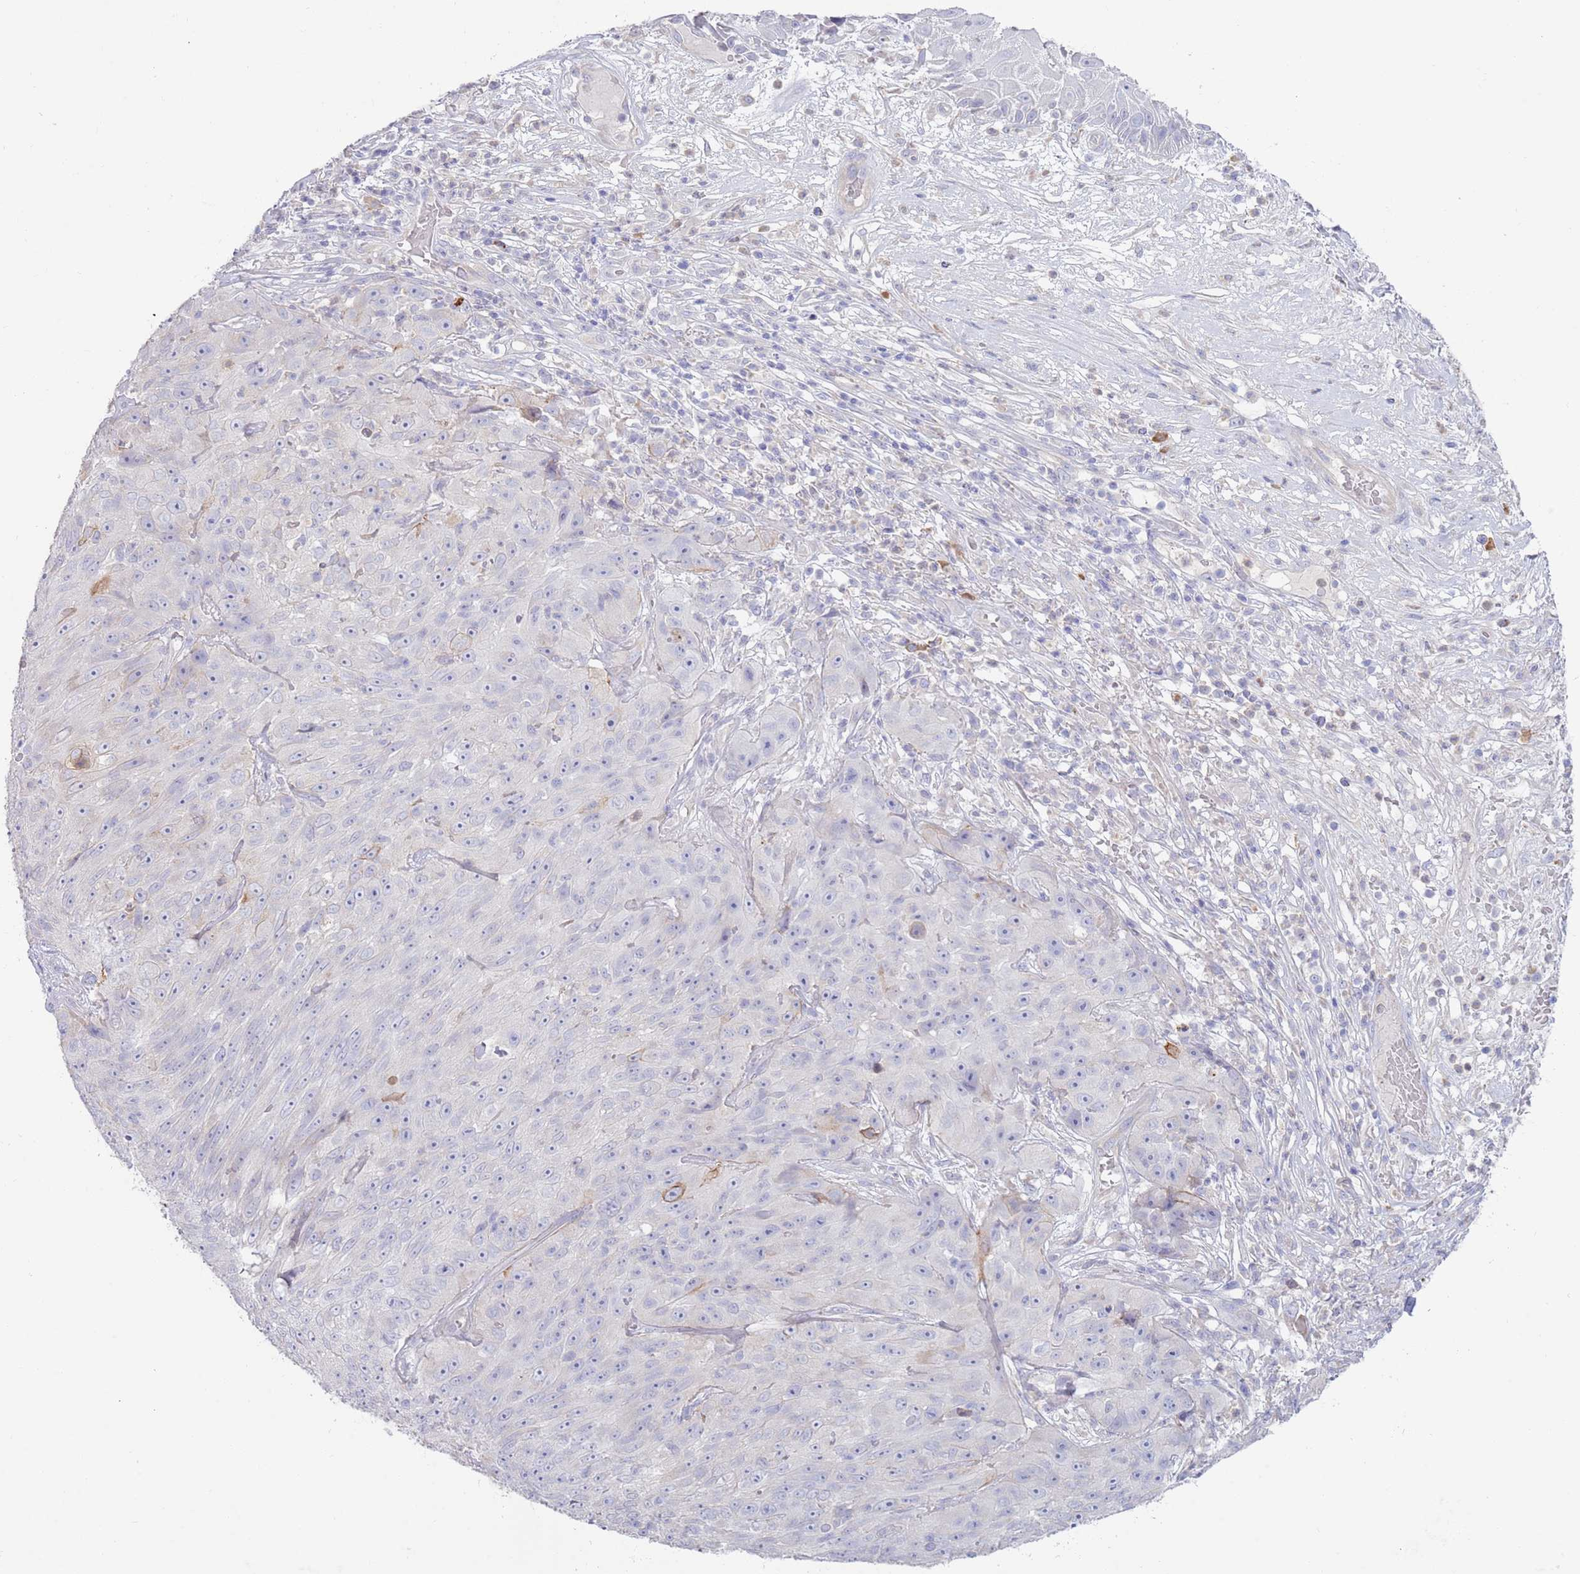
{"staining": {"intensity": "moderate", "quantity": "<25%", "location": "cytoplasmic/membranous"}, "tissue": "skin cancer", "cell_type": "Tumor cells", "image_type": "cancer", "snomed": [{"axis": "morphology", "description": "Squamous cell carcinoma, NOS"}, {"axis": "topography", "description": "Skin"}], "caption": "The image demonstrates staining of squamous cell carcinoma (skin), revealing moderate cytoplasmic/membranous protein expression (brown color) within tumor cells.", "gene": "CCDC149", "patient": {"sex": "female", "age": 87}}